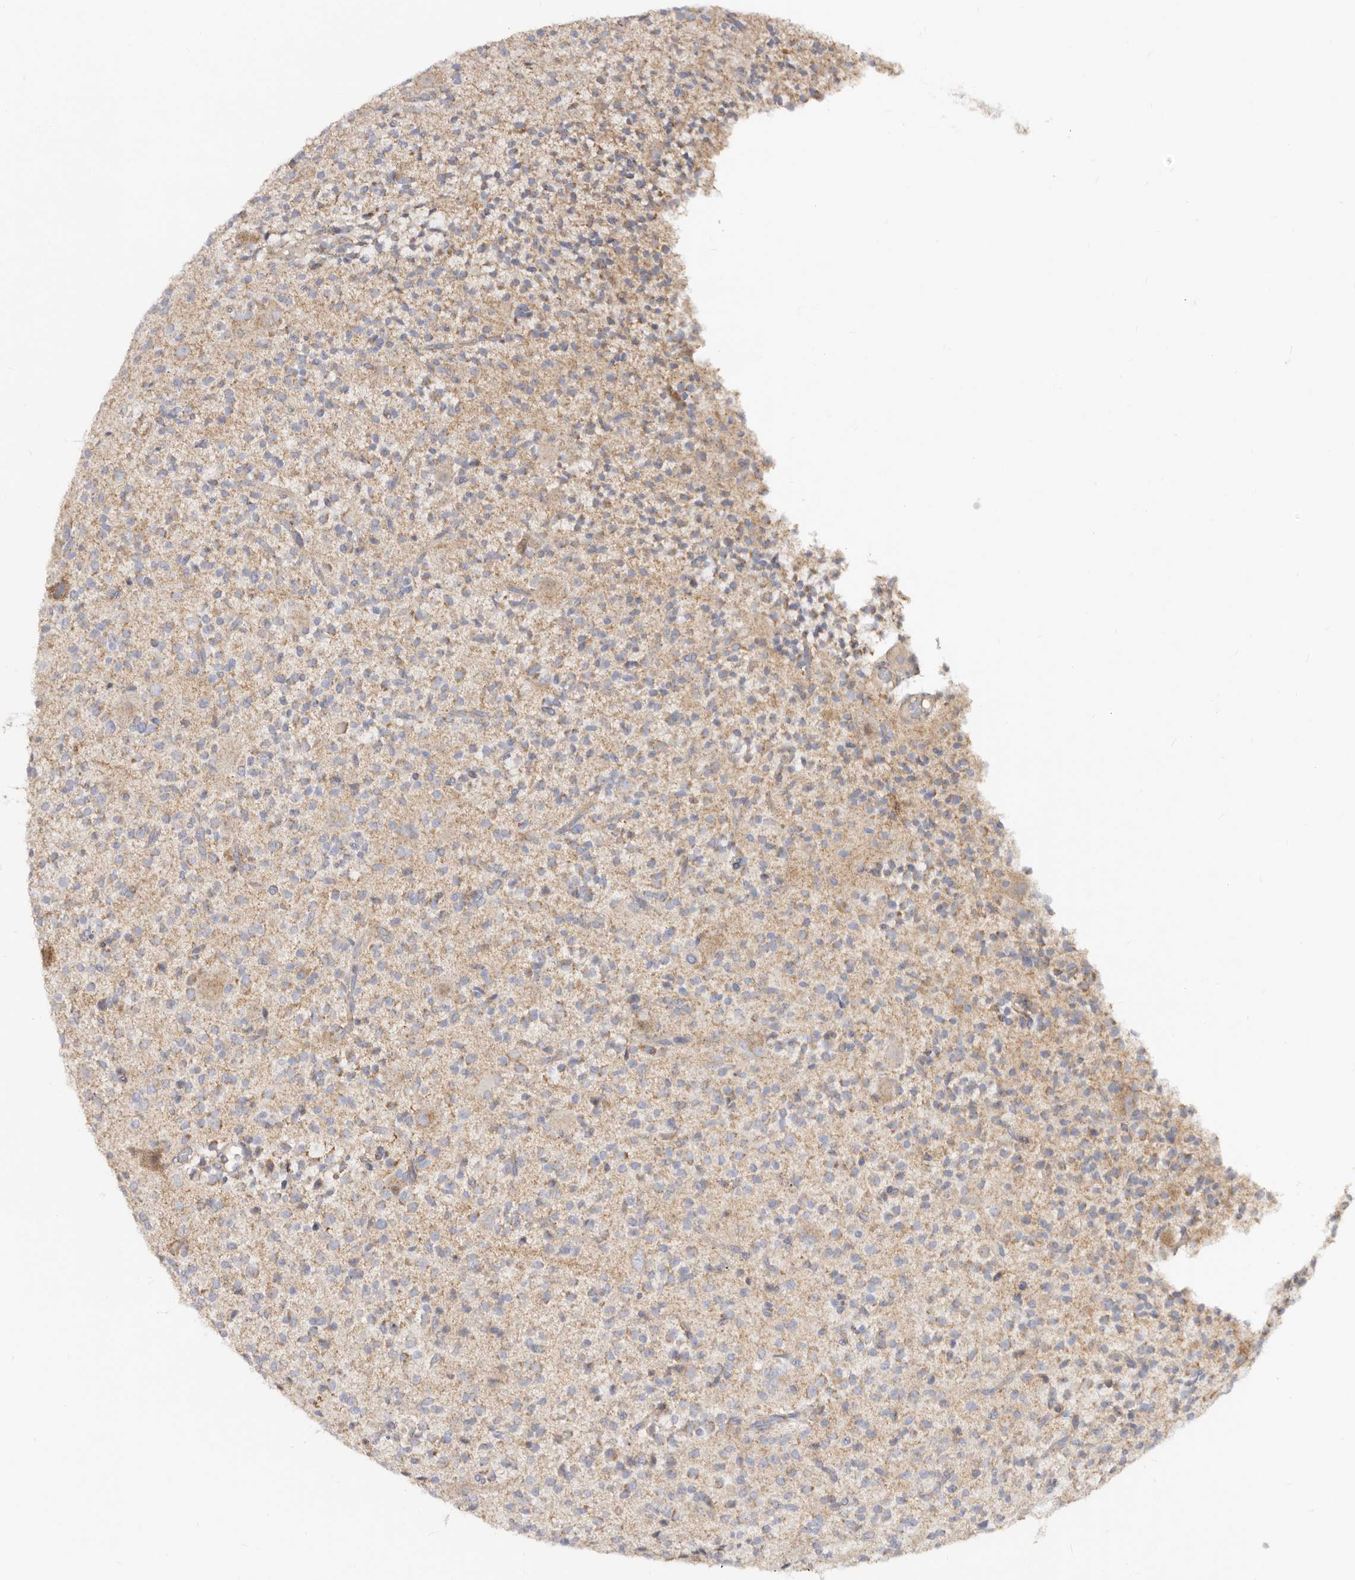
{"staining": {"intensity": "weak", "quantity": "25%-75%", "location": "cytoplasmic/membranous"}, "tissue": "glioma", "cell_type": "Tumor cells", "image_type": "cancer", "snomed": [{"axis": "morphology", "description": "Glioma, malignant, High grade"}, {"axis": "topography", "description": "Brain"}], "caption": "A brown stain shows weak cytoplasmic/membranous expression of a protein in malignant glioma (high-grade) tumor cells.", "gene": "BAIAP2L1", "patient": {"sex": "male", "age": 34}}